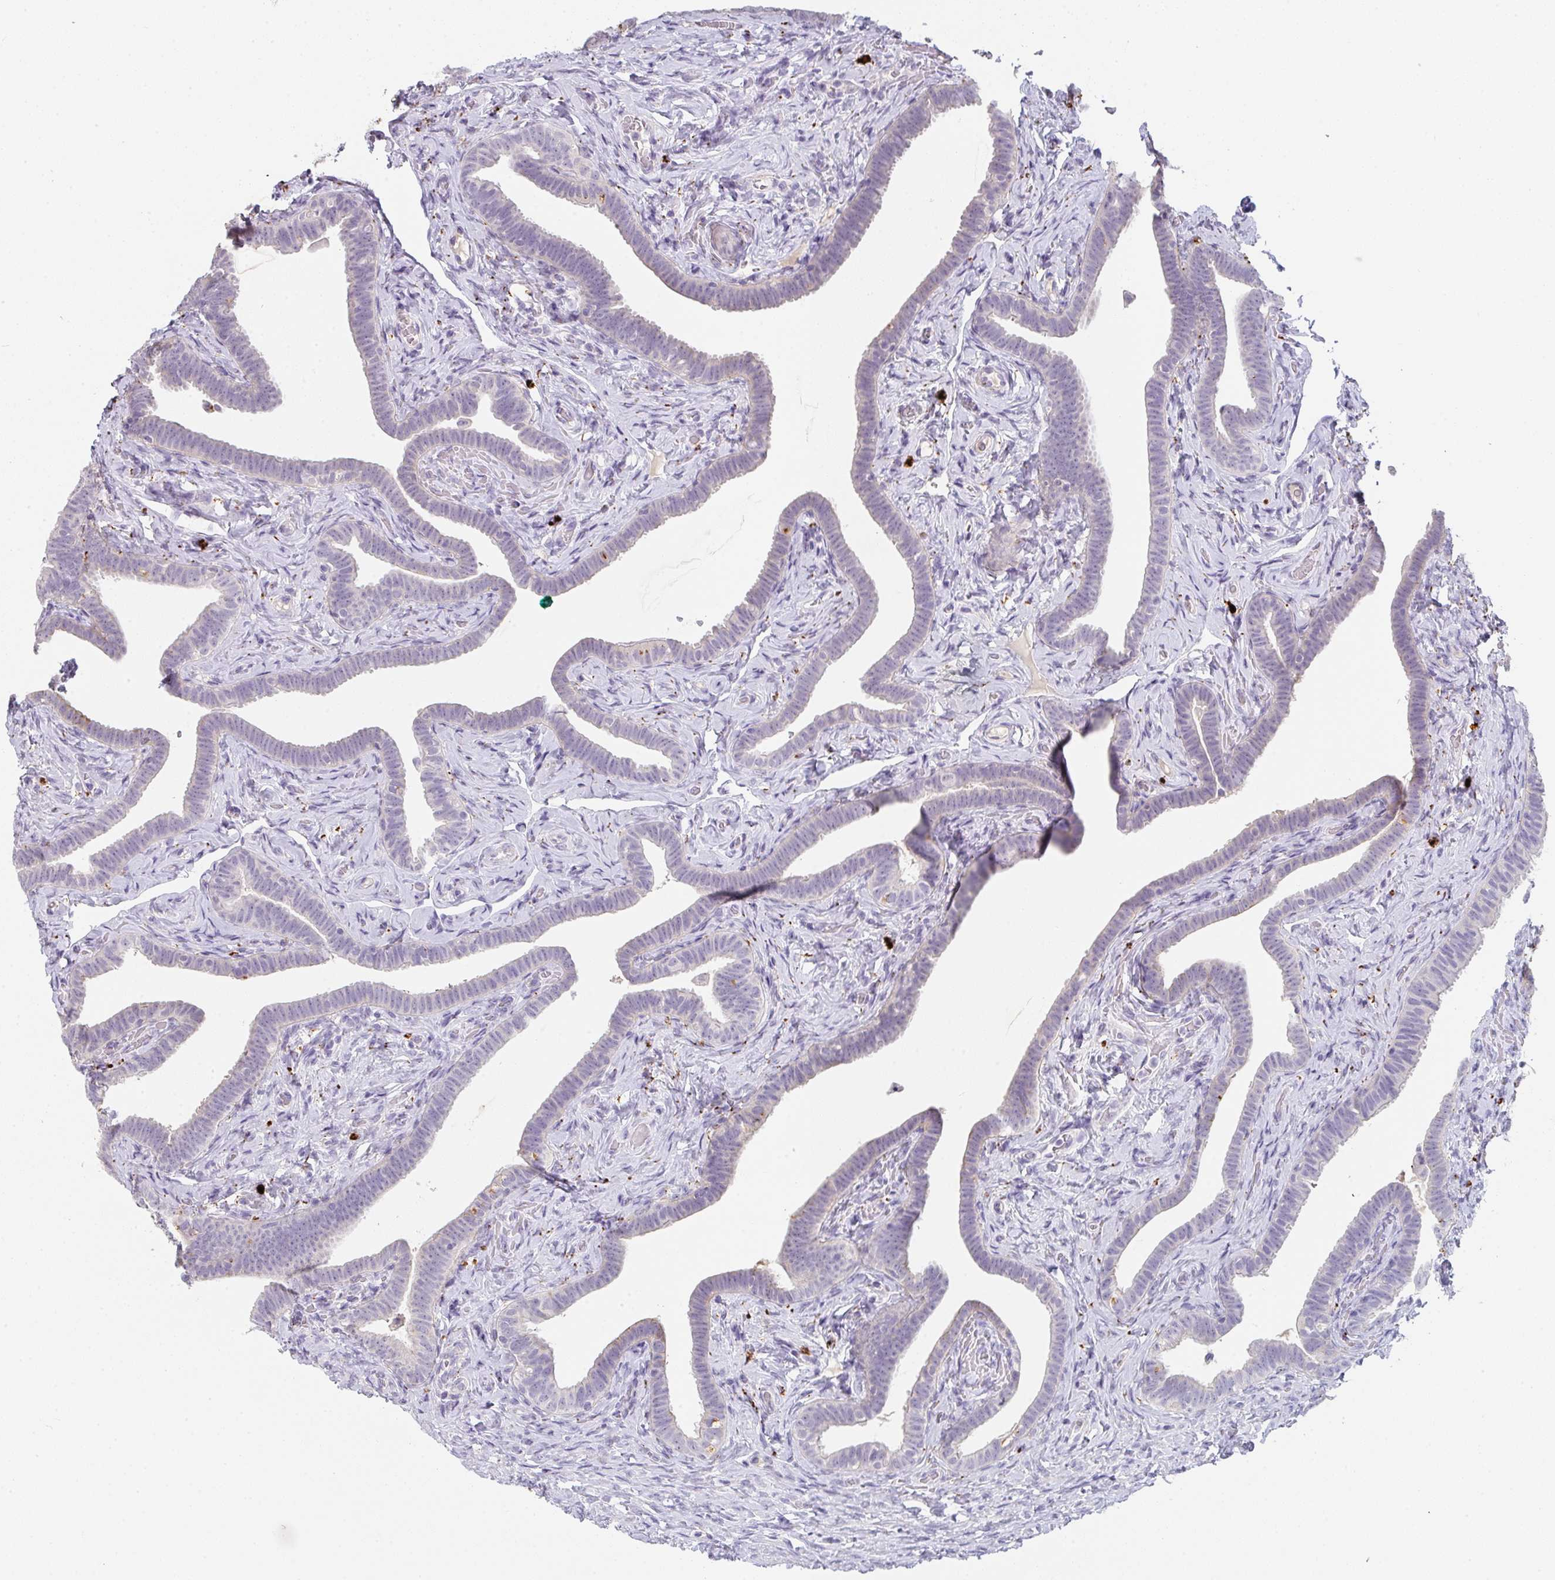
{"staining": {"intensity": "negative", "quantity": "none", "location": "none"}, "tissue": "fallopian tube", "cell_type": "Glandular cells", "image_type": "normal", "snomed": [{"axis": "morphology", "description": "Normal tissue, NOS"}, {"axis": "topography", "description": "Fallopian tube"}], "caption": "An immunohistochemistry image of normal fallopian tube is shown. There is no staining in glandular cells of fallopian tube.", "gene": "C1QTNF8", "patient": {"sex": "female", "age": 69}}